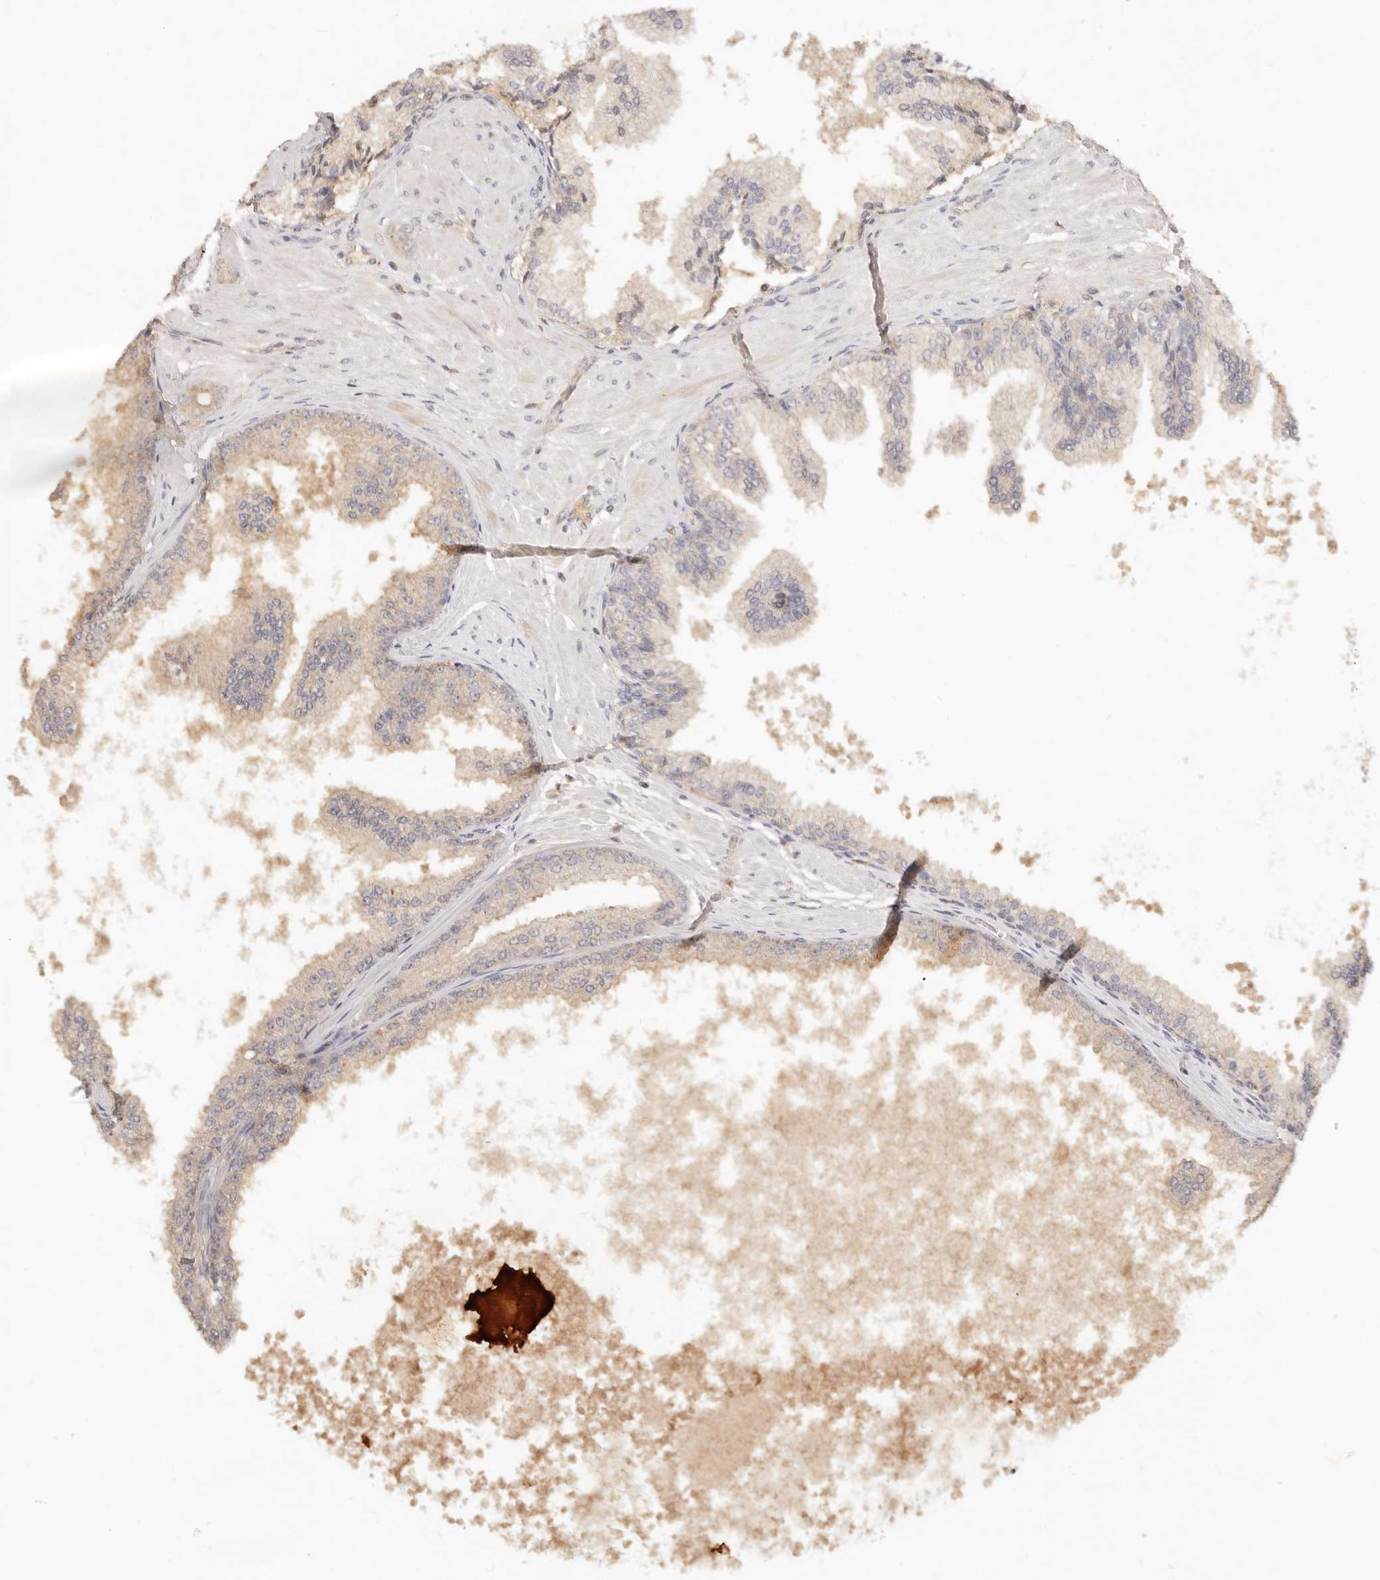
{"staining": {"intensity": "weak", "quantity": ">75%", "location": "cytoplasmic/membranous"}, "tissue": "prostate cancer", "cell_type": "Tumor cells", "image_type": "cancer", "snomed": [{"axis": "morphology", "description": "Adenocarcinoma, Low grade"}, {"axis": "topography", "description": "Prostate"}], "caption": "Brown immunohistochemical staining in human adenocarcinoma (low-grade) (prostate) reveals weak cytoplasmic/membranous staining in approximately >75% of tumor cells.", "gene": "NECAP2", "patient": {"sex": "male", "age": 63}}